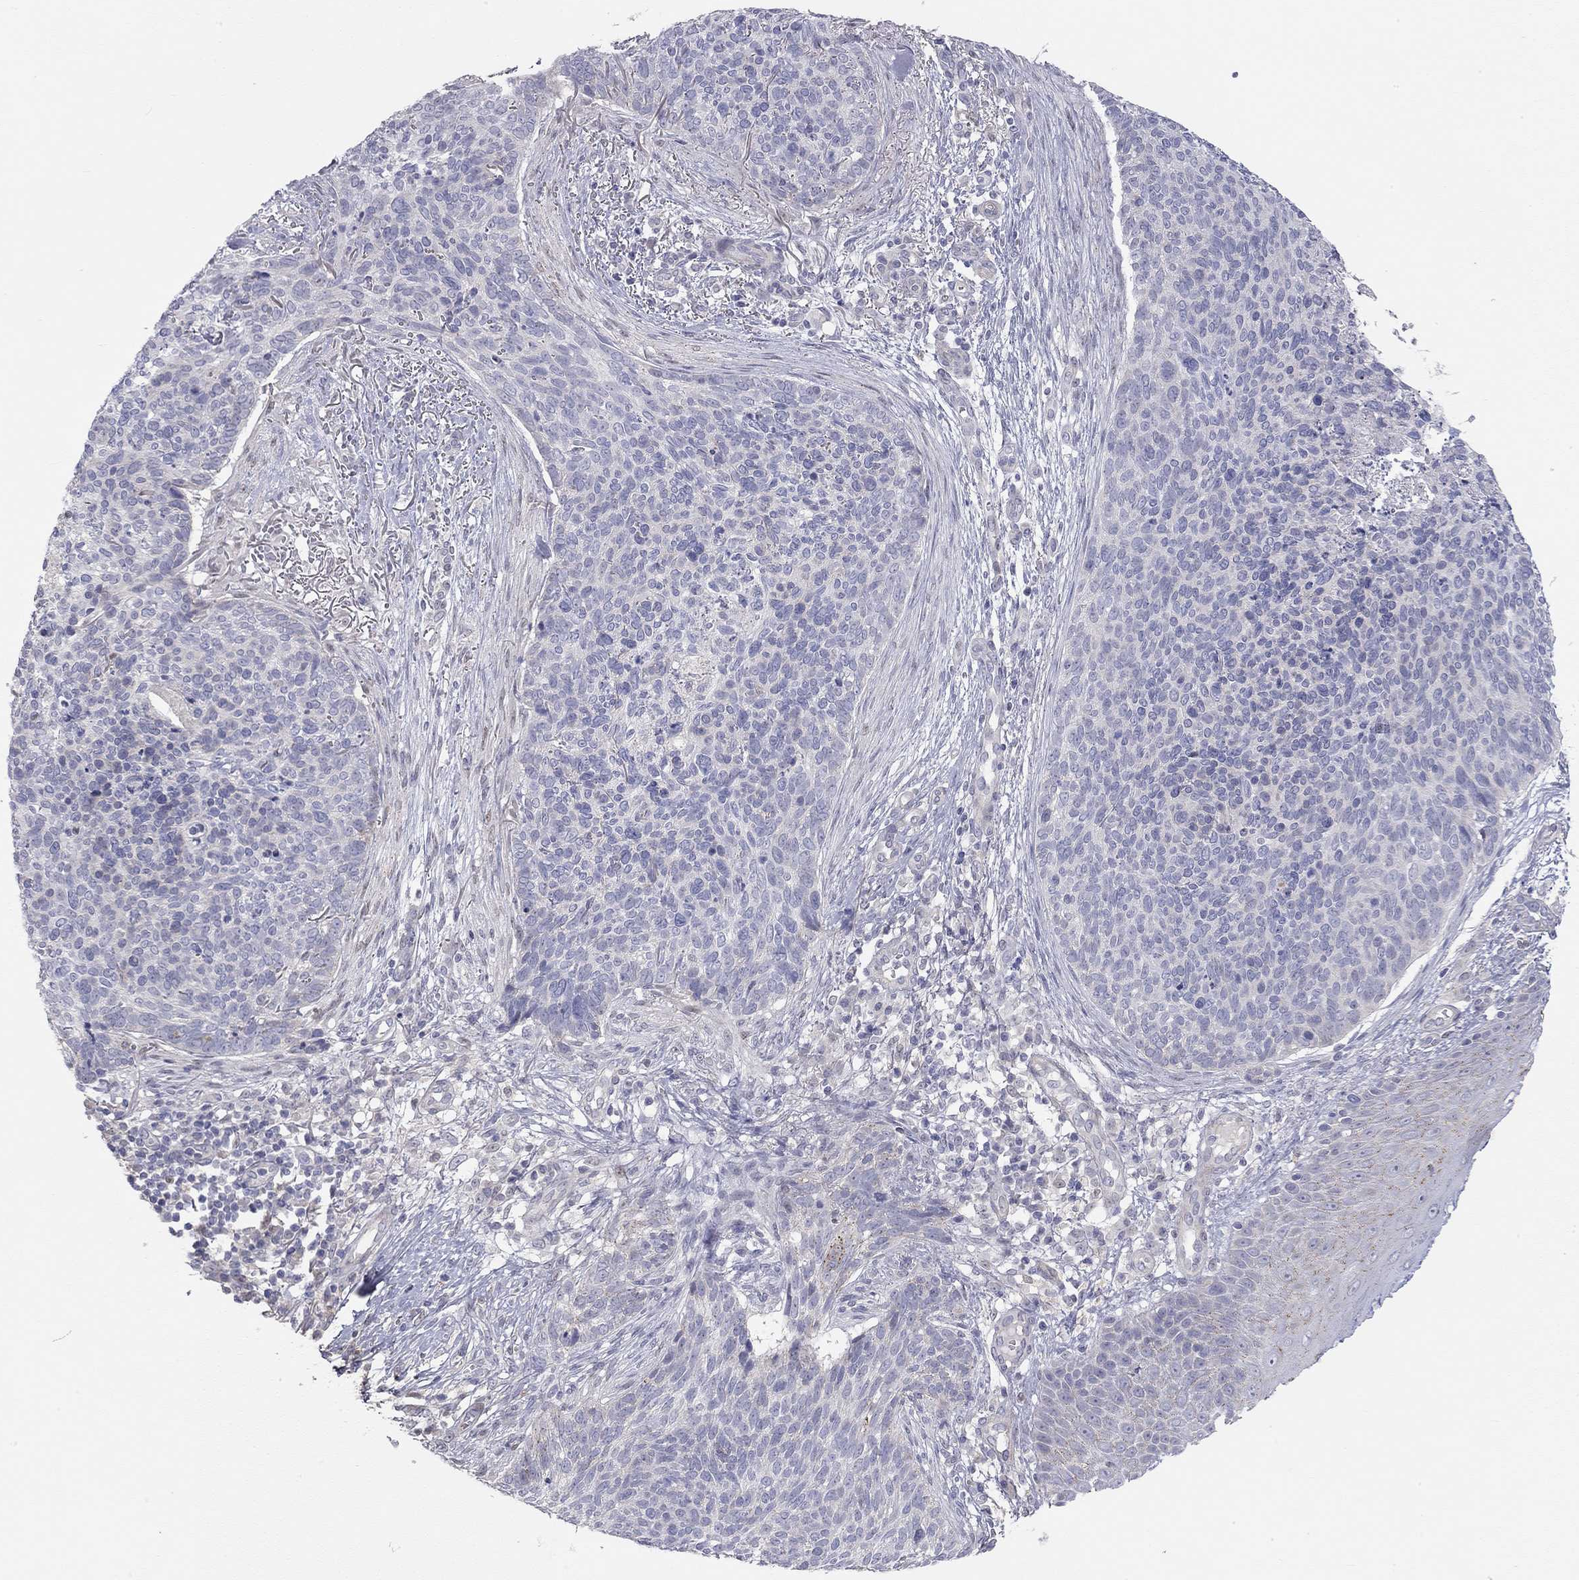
{"staining": {"intensity": "negative", "quantity": "none", "location": "none"}, "tissue": "skin cancer", "cell_type": "Tumor cells", "image_type": "cancer", "snomed": [{"axis": "morphology", "description": "Basal cell carcinoma"}, {"axis": "topography", "description": "Skin"}], "caption": "Protein analysis of skin cancer (basal cell carcinoma) reveals no significant positivity in tumor cells.", "gene": "PAPSS2", "patient": {"sex": "male", "age": 64}}